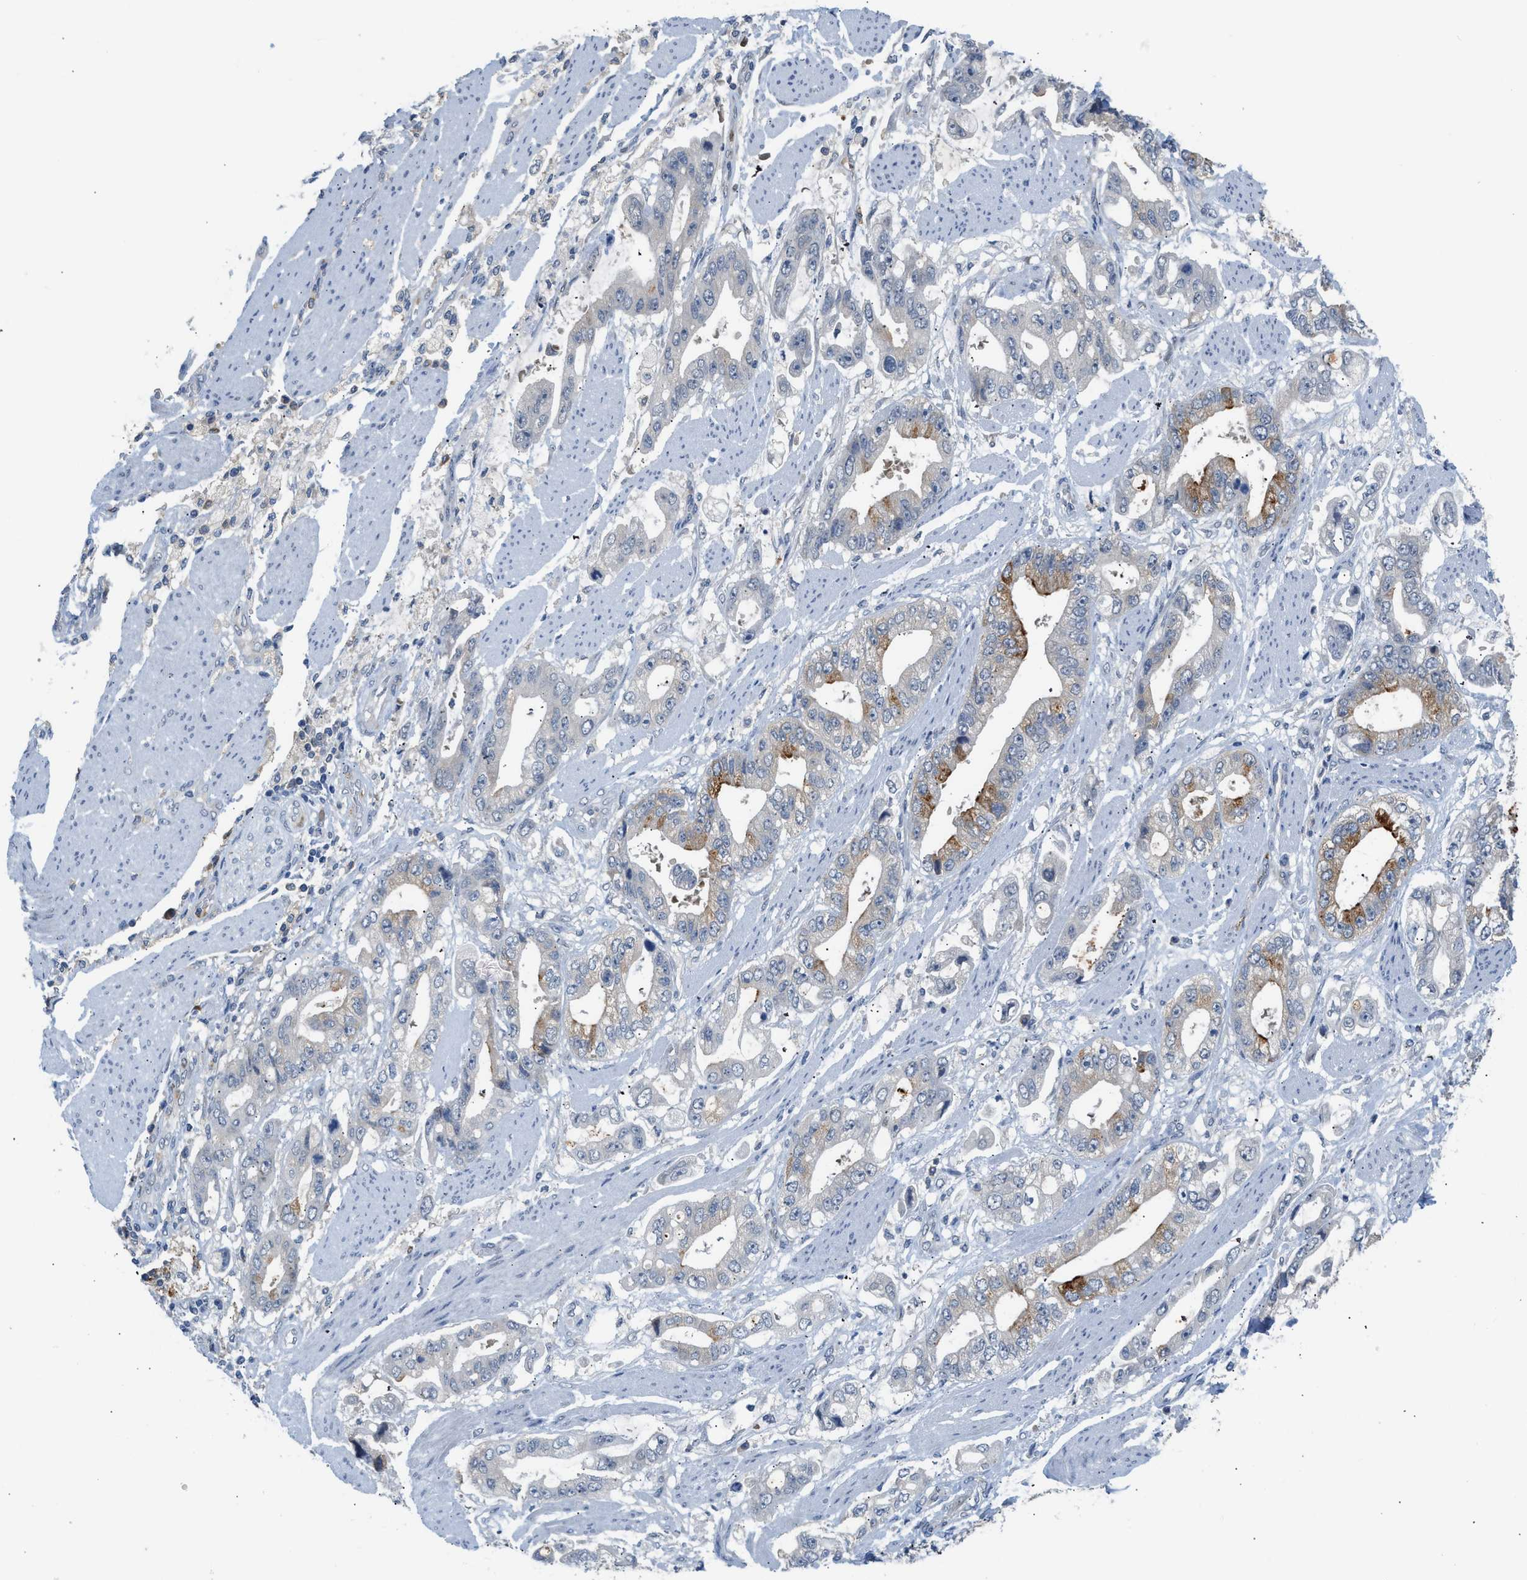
{"staining": {"intensity": "moderate", "quantity": "<25%", "location": "cytoplasmic/membranous"}, "tissue": "stomach cancer", "cell_type": "Tumor cells", "image_type": "cancer", "snomed": [{"axis": "morphology", "description": "Normal tissue, NOS"}, {"axis": "morphology", "description": "Adenocarcinoma, NOS"}, {"axis": "topography", "description": "Stomach"}], "caption": "The photomicrograph displays immunohistochemical staining of stomach adenocarcinoma. There is moderate cytoplasmic/membranous staining is present in about <25% of tumor cells. Immunohistochemistry (ihc) stains the protein in brown and the nuclei are stained blue.", "gene": "RHBDF2", "patient": {"sex": "male", "age": 62}}